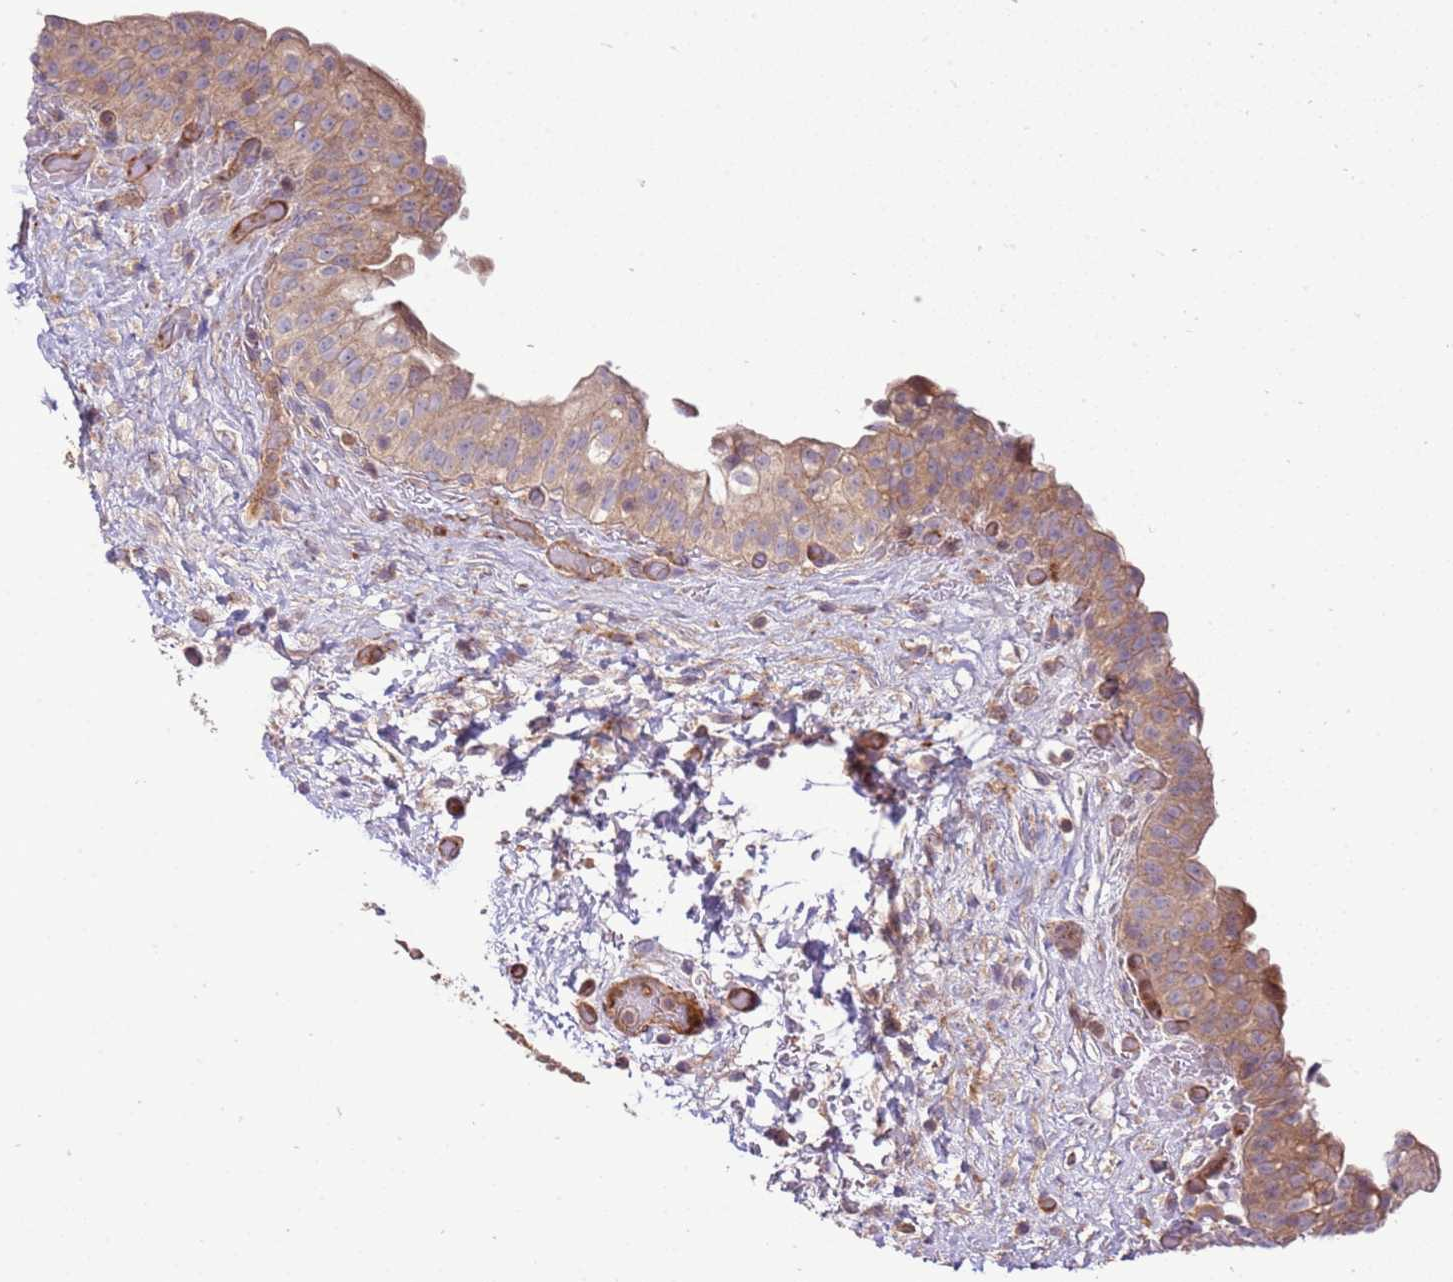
{"staining": {"intensity": "moderate", "quantity": "25%-75%", "location": "cytoplasmic/membranous"}, "tissue": "urinary bladder", "cell_type": "Urothelial cells", "image_type": "normal", "snomed": [{"axis": "morphology", "description": "Normal tissue, NOS"}, {"axis": "topography", "description": "Urinary bladder"}], "caption": "IHC image of unremarkable urinary bladder stained for a protein (brown), which displays medium levels of moderate cytoplasmic/membranous staining in approximately 25%-75% of urothelial cells.", "gene": "ZNF624", "patient": {"sex": "male", "age": 69}}